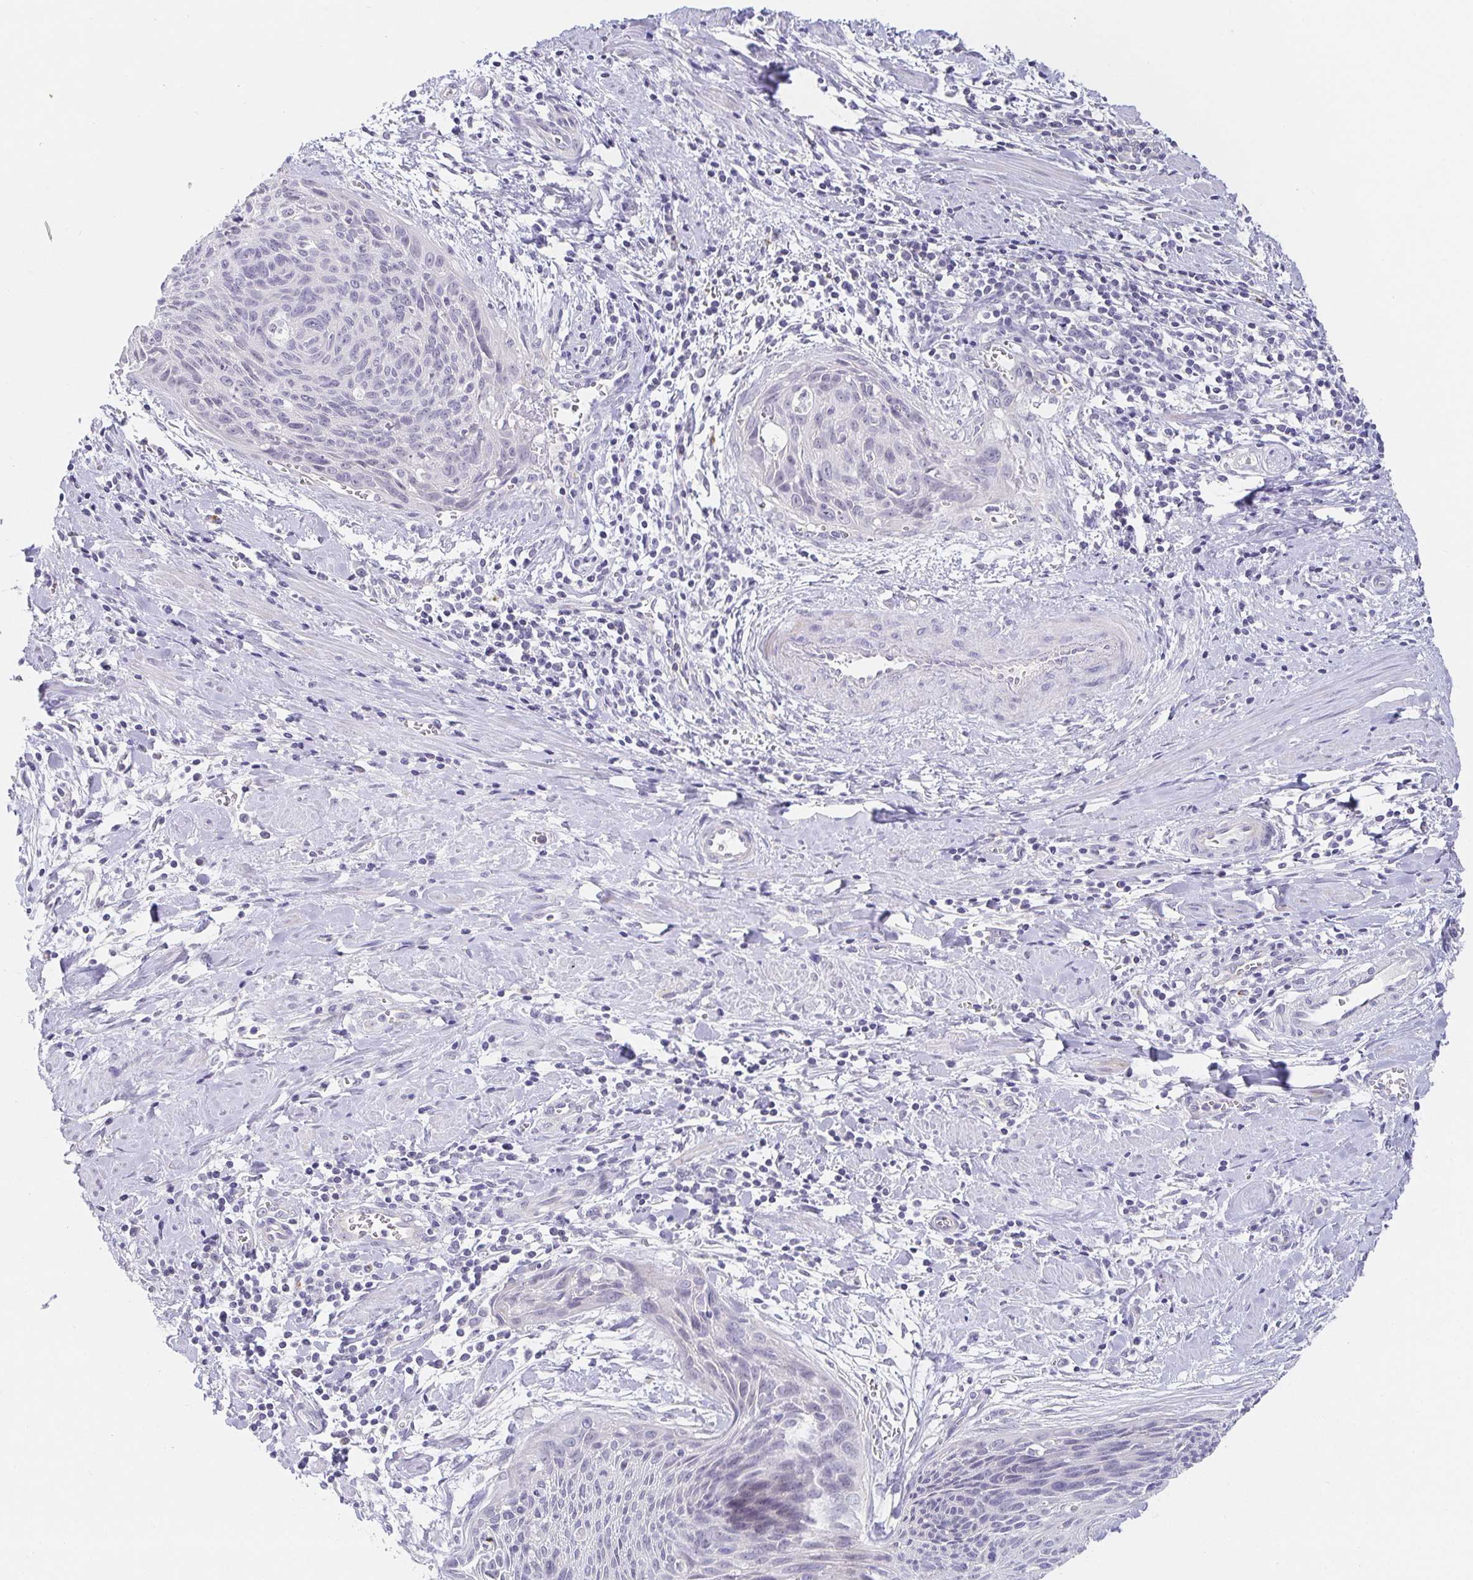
{"staining": {"intensity": "negative", "quantity": "none", "location": "none"}, "tissue": "cervical cancer", "cell_type": "Tumor cells", "image_type": "cancer", "snomed": [{"axis": "morphology", "description": "Squamous cell carcinoma, NOS"}, {"axis": "topography", "description": "Cervix"}], "caption": "Immunohistochemistry histopathology image of neoplastic tissue: human cervical cancer stained with DAB (3,3'-diaminobenzidine) exhibits no significant protein positivity in tumor cells.", "gene": "PDX1", "patient": {"sex": "female", "age": 55}}